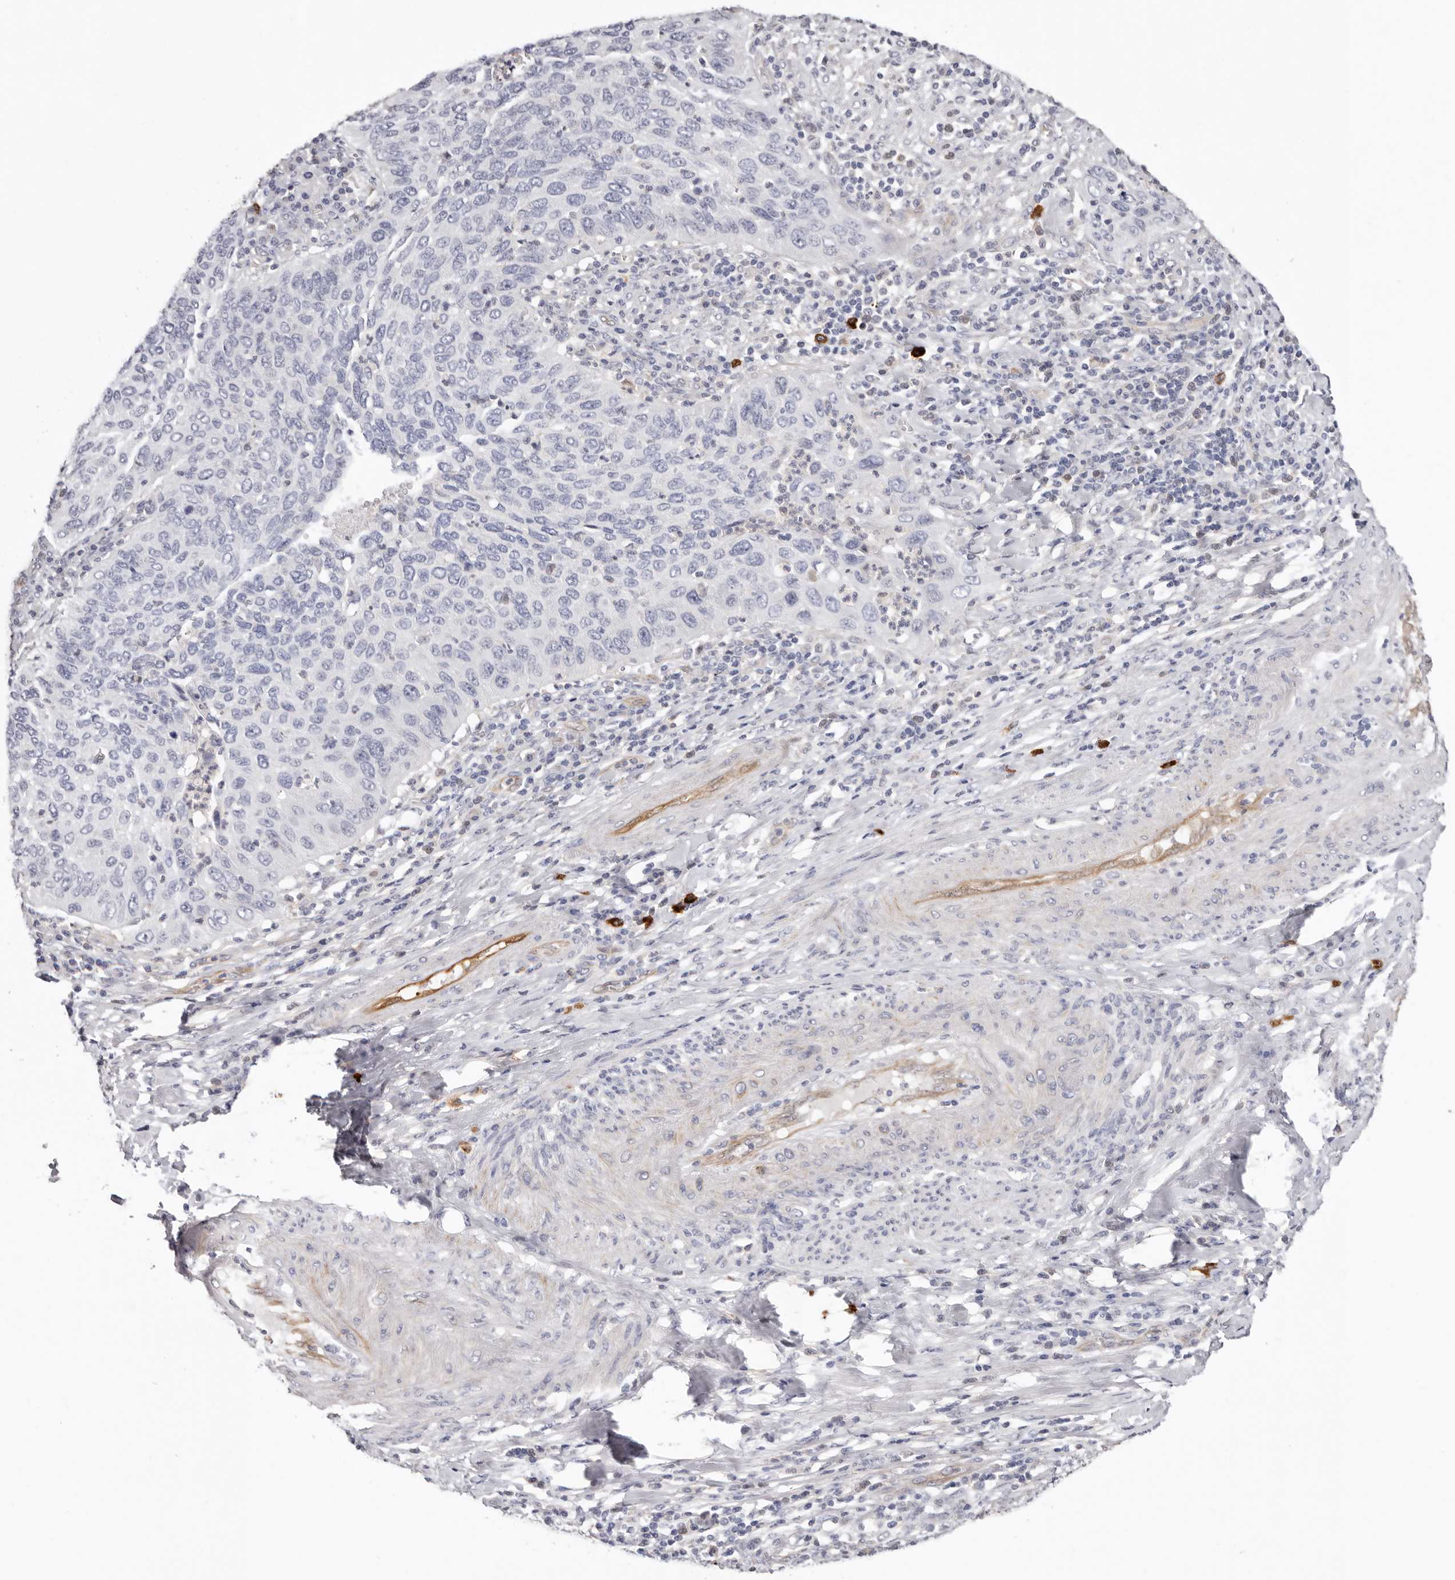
{"staining": {"intensity": "negative", "quantity": "none", "location": "none"}, "tissue": "cervical cancer", "cell_type": "Tumor cells", "image_type": "cancer", "snomed": [{"axis": "morphology", "description": "Squamous cell carcinoma, NOS"}, {"axis": "topography", "description": "Cervix"}], "caption": "Immunohistochemistry (IHC) histopathology image of neoplastic tissue: cervical cancer (squamous cell carcinoma) stained with DAB displays no significant protein staining in tumor cells.", "gene": "PKDCC", "patient": {"sex": "female", "age": 38}}